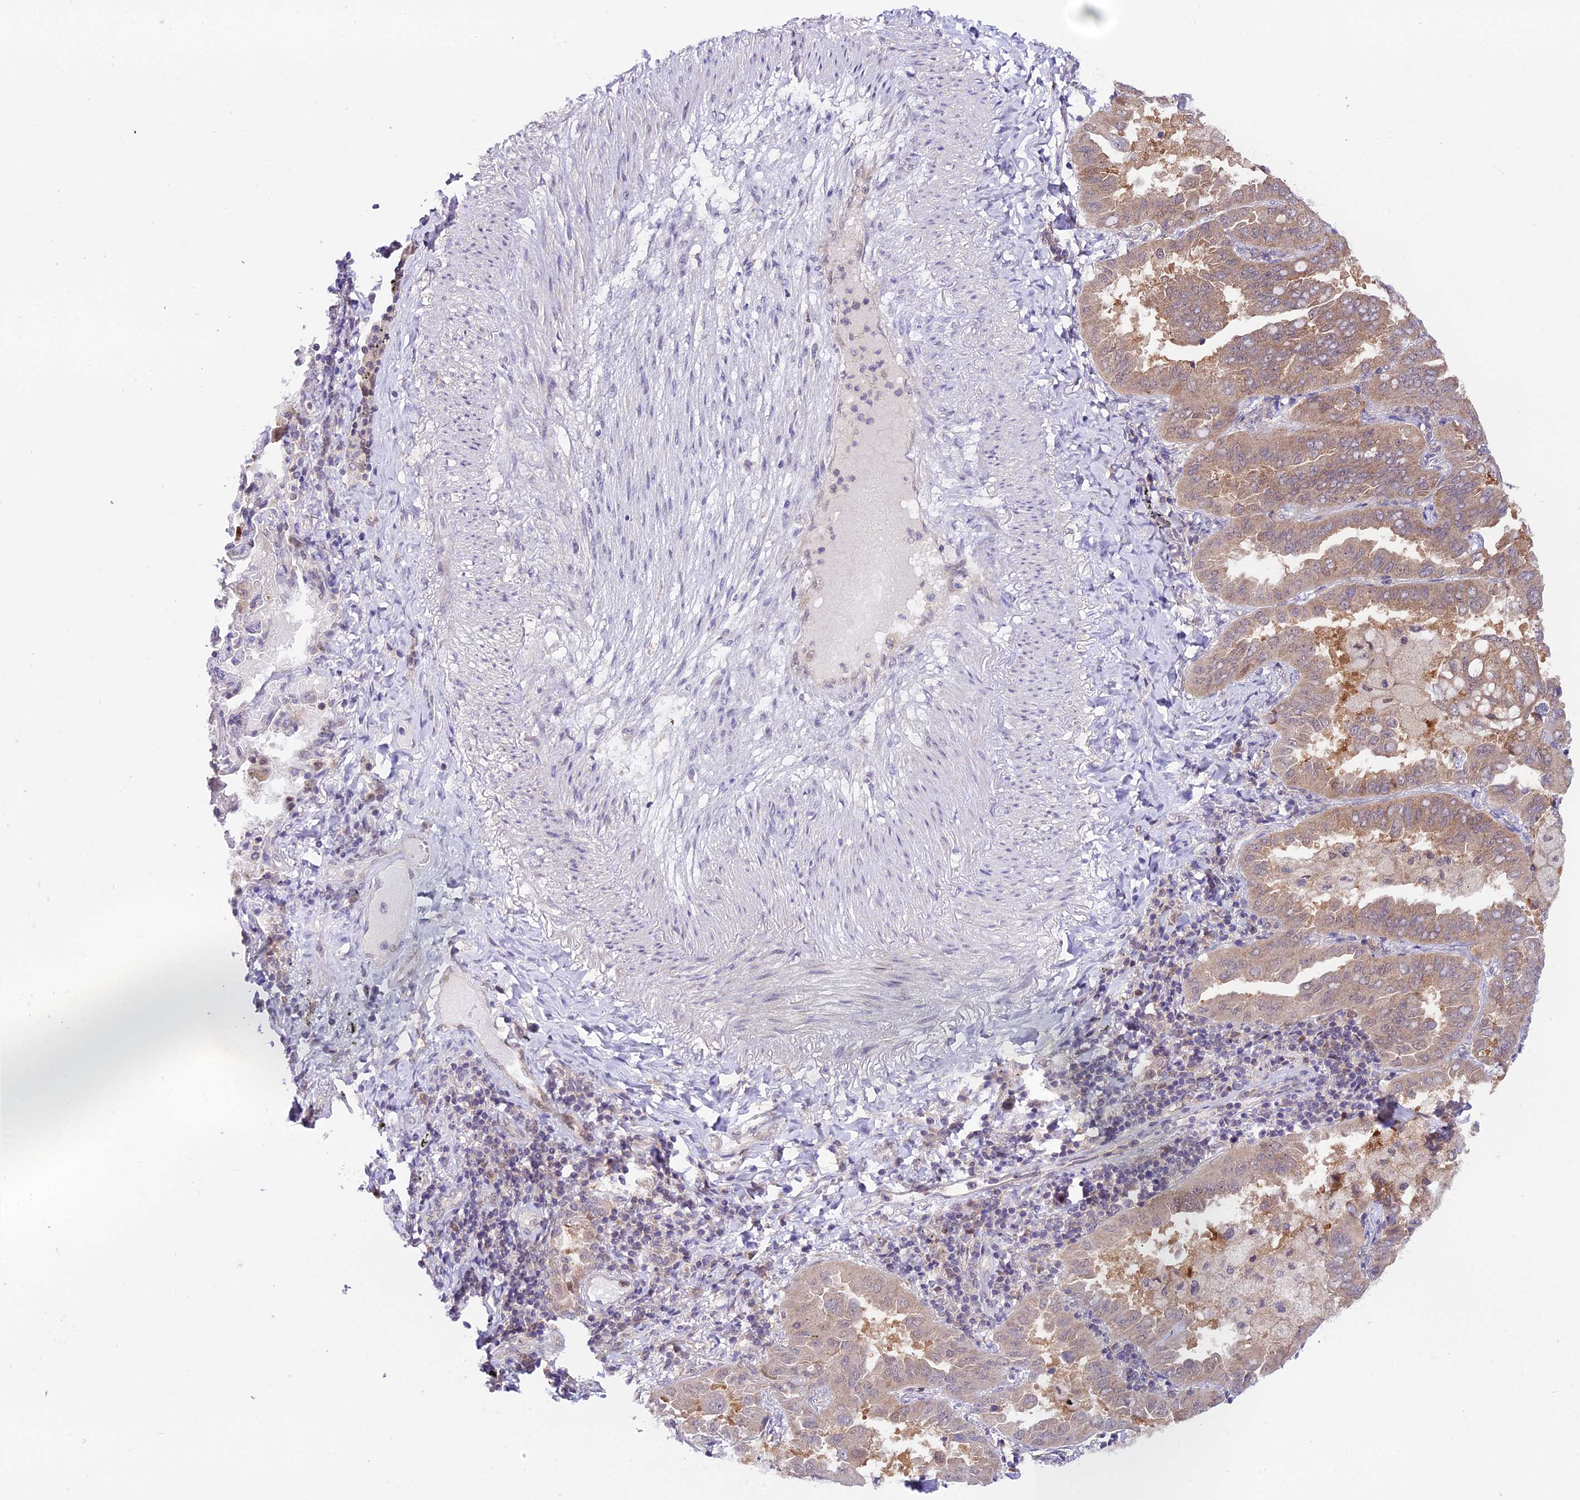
{"staining": {"intensity": "moderate", "quantity": ">75%", "location": "cytoplasmic/membranous"}, "tissue": "lung cancer", "cell_type": "Tumor cells", "image_type": "cancer", "snomed": [{"axis": "morphology", "description": "Adenocarcinoma, NOS"}, {"axis": "topography", "description": "Lung"}], "caption": "The micrograph reveals staining of lung cancer (adenocarcinoma), revealing moderate cytoplasmic/membranous protein staining (brown color) within tumor cells.", "gene": "TRIM40", "patient": {"sex": "male", "age": 64}}